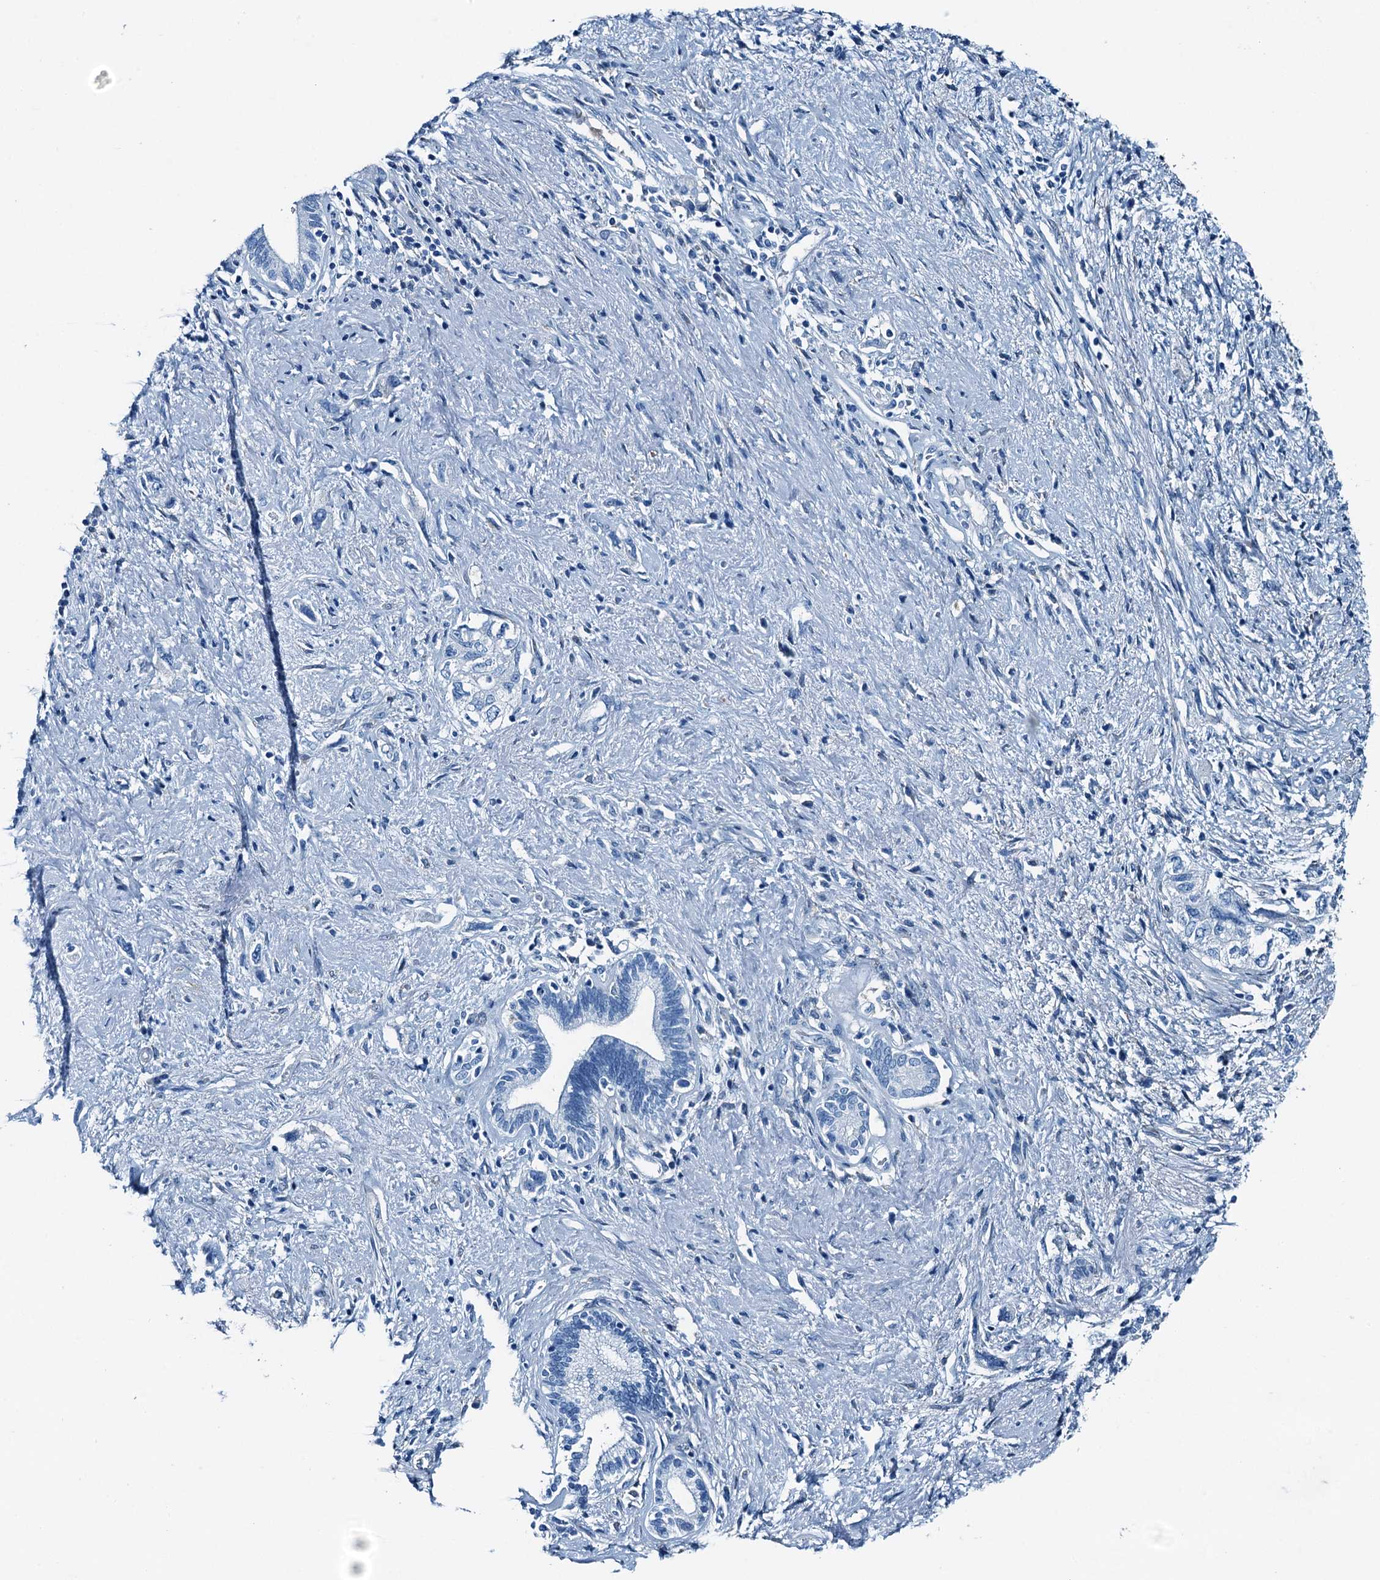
{"staining": {"intensity": "negative", "quantity": "none", "location": "none"}, "tissue": "pancreatic cancer", "cell_type": "Tumor cells", "image_type": "cancer", "snomed": [{"axis": "morphology", "description": "Adenocarcinoma, NOS"}, {"axis": "topography", "description": "Pancreas"}], "caption": "This histopathology image is of adenocarcinoma (pancreatic) stained with immunohistochemistry (IHC) to label a protein in brown with the nuclei are counter-stained blue. There is no expression in tumor cells.", "gene": "RAB3IL1", "patient": {"sex": "female", "age": 73}}